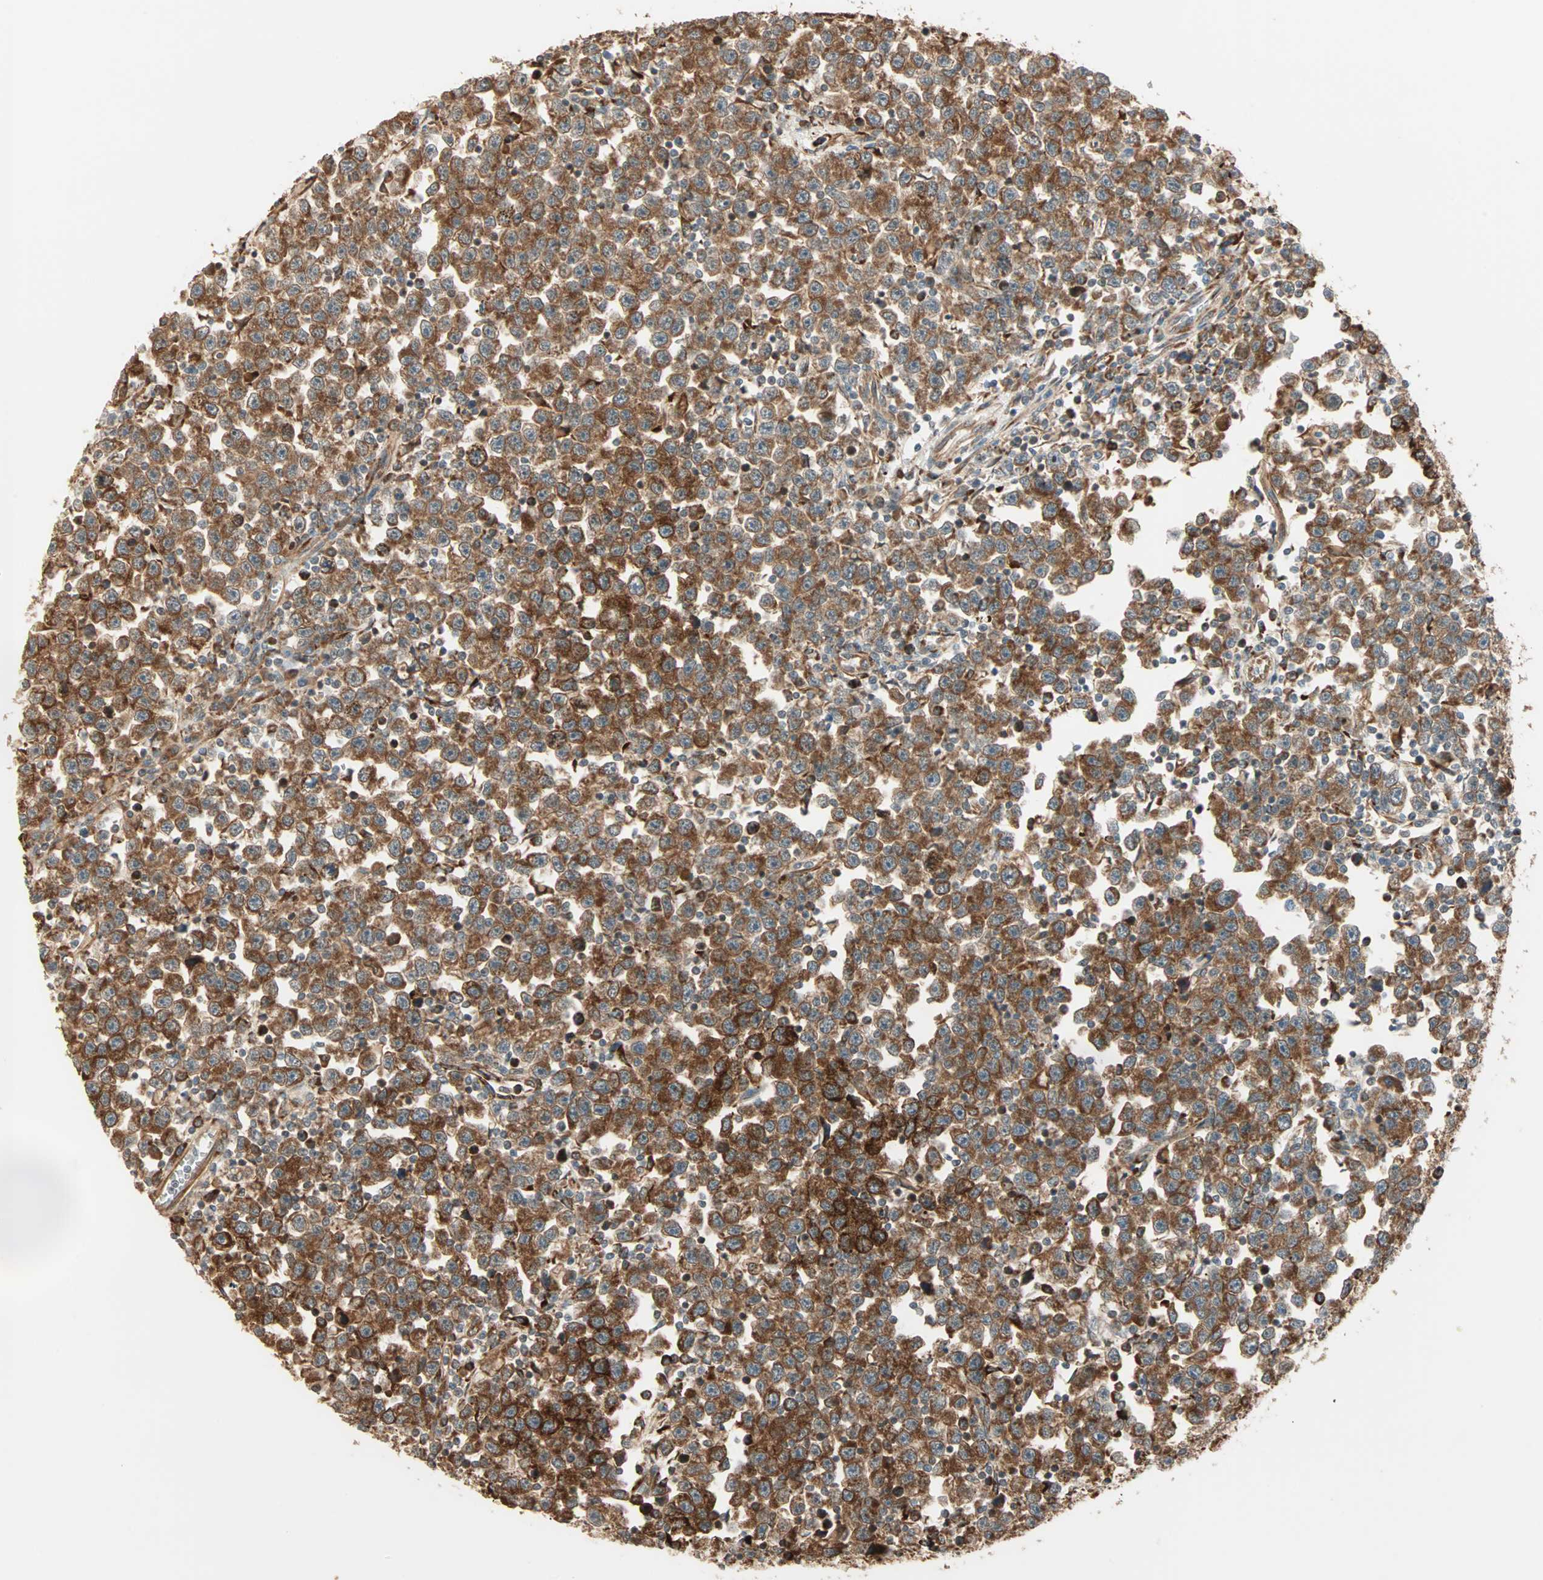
{"staining": {"intensity": "strong", "quantity": ">75%", "location": "cytoplasmic/membranous"}, "tissue": "testis cancer", "cell_type": "Tumor cells", "image_type": "cancer", "snomed": [{"axis": "morphology", "description": "Seminoma, NOS"}, {"axis": "topography", "description": "Testis"}], "caption": "Strong cytoplasmic/membranous positivity is appreciated in about >75% of tumor cells in testis seminoma.", "gene": "P4HA1", "patient": {"sex": "male", "age": 43}}